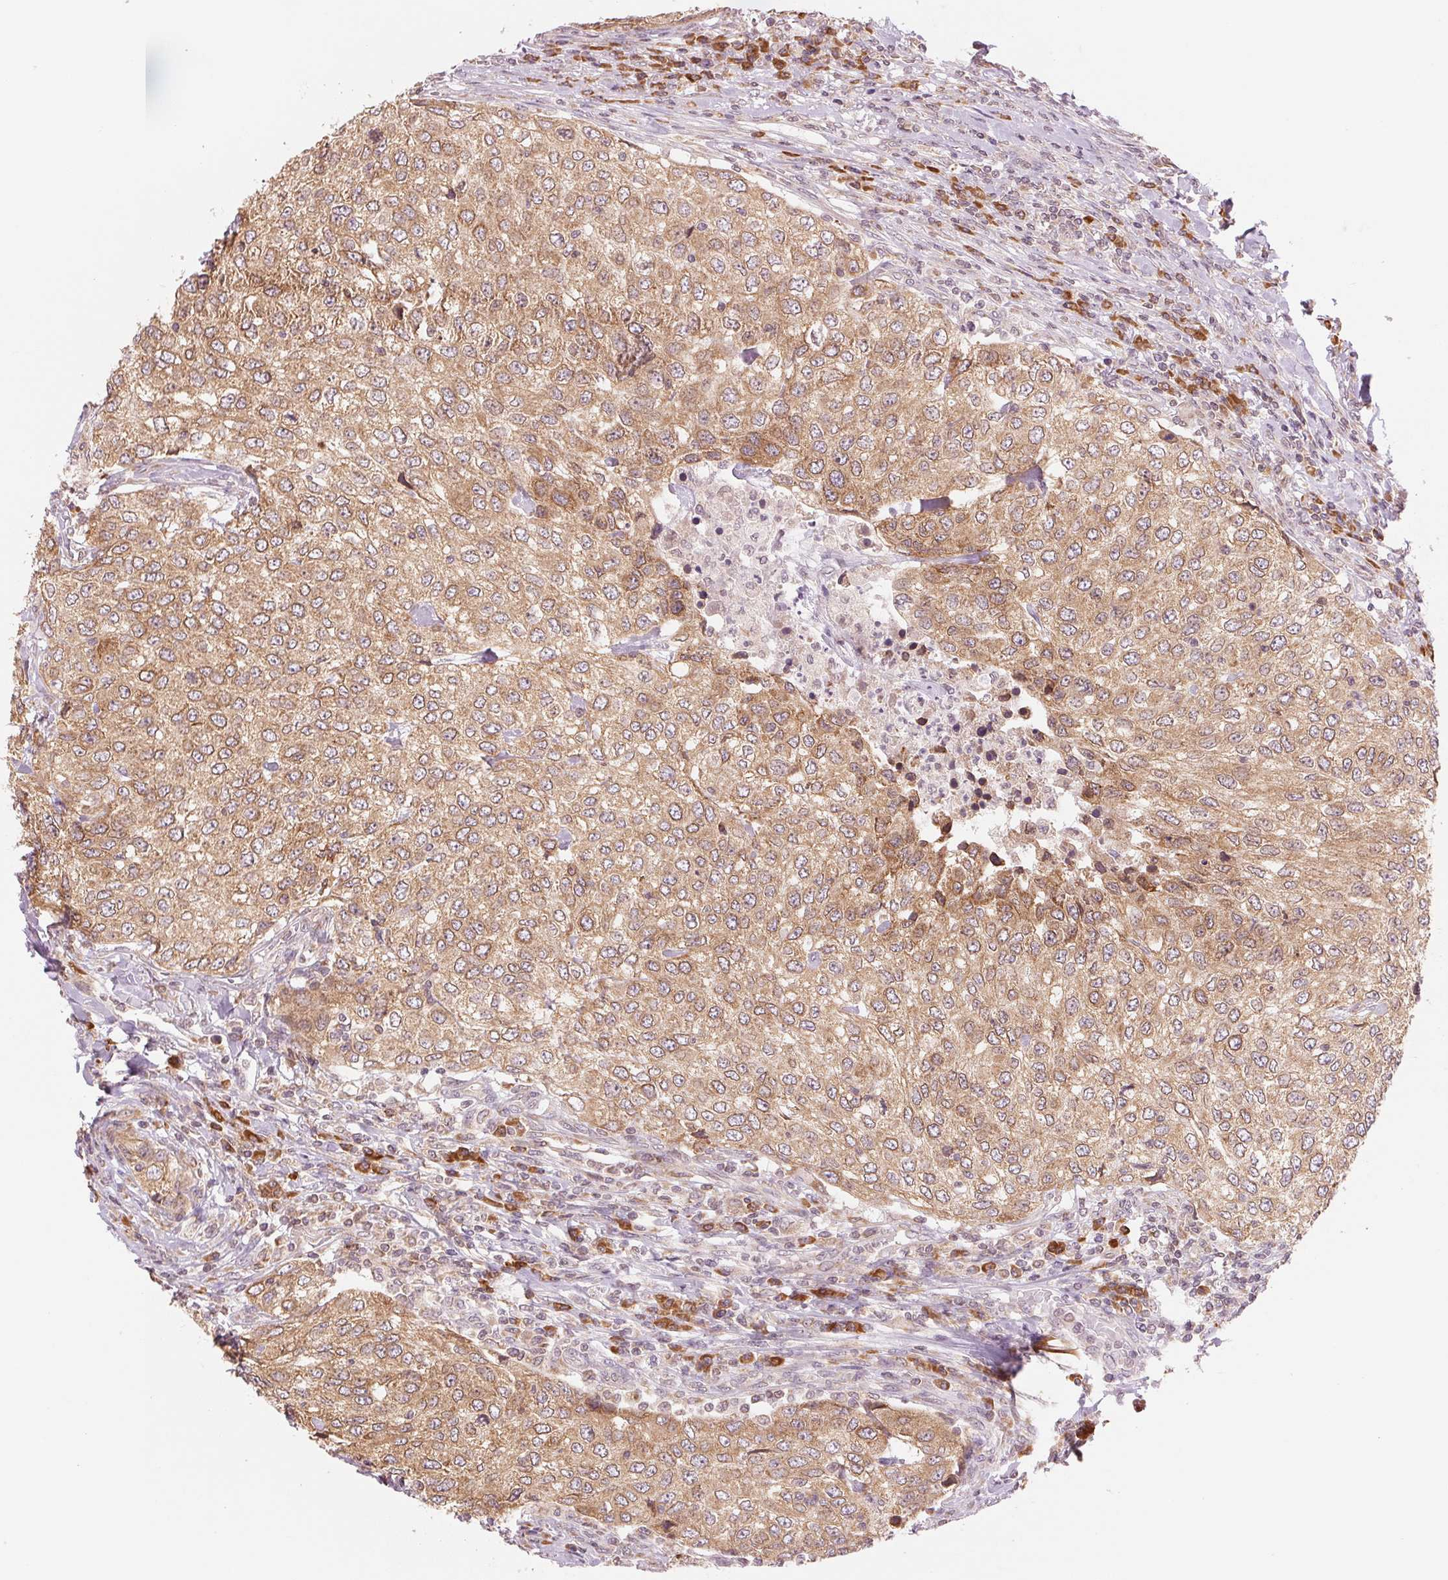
{"staining": {"intensity": "moderate", "quantity": ">75%", "location": "cytoplasmic/membranous"}, "tissue": "urothelial cancer", "cell_type": "Tumor cells", "image_type": "cancer", "snomed": [{"axis": "morphology", "description": "Urothelial carcinoma, High grade"}, {"axis": "topography", "description": "Urinary bladder"}], "caption": "Urothelial cancer stained with a protein marker reveals moderate staining in tumor cells.", "gene": "TECR", "patient": {"sex": "female", "age": 78}}